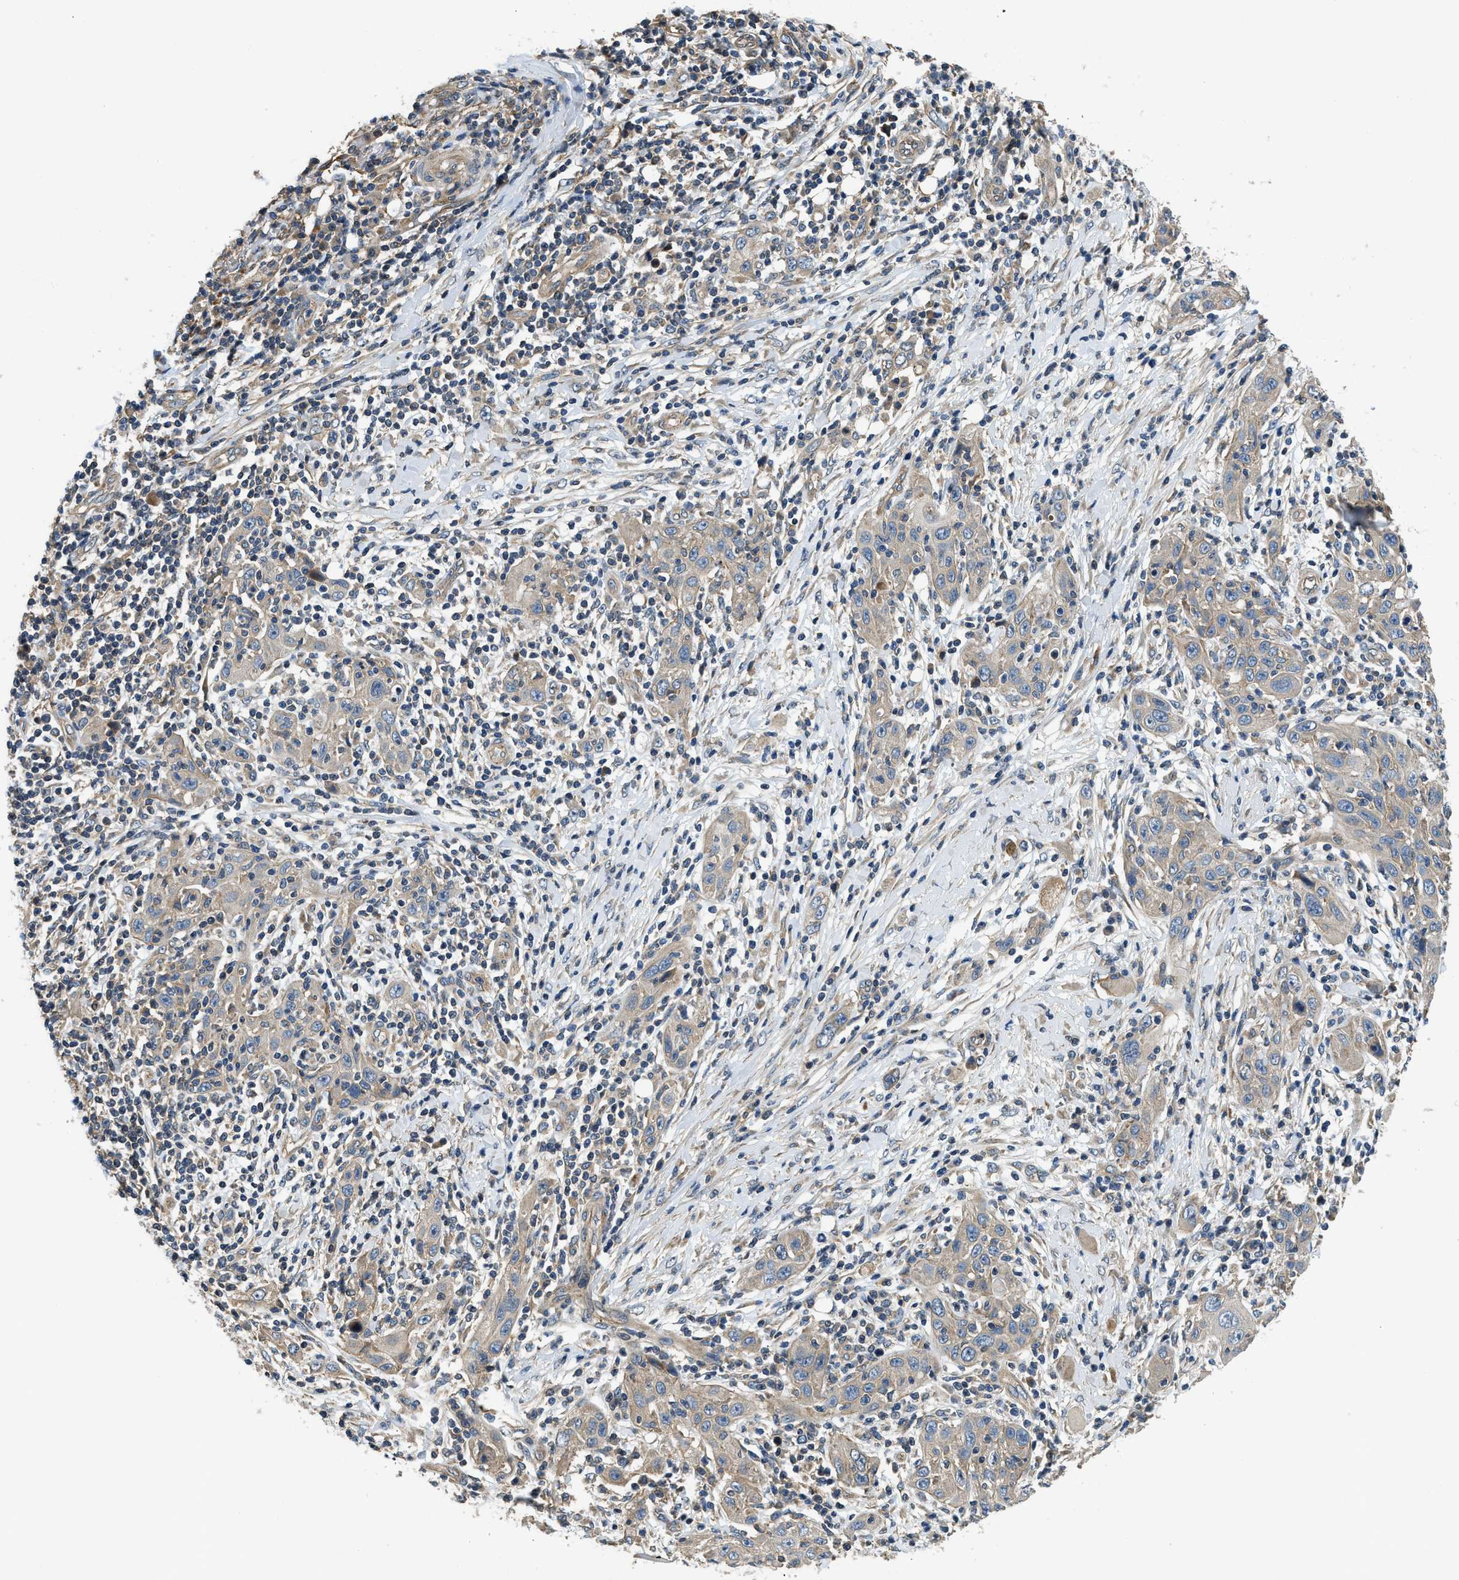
{"staining": {"intensity": "weak", "quantity": ">75%", "location": "cytoplasmic/membranous"}, "tissue": "skin cancer", "cell_type": "Tumor cells", "image_type": "cancer", "snomed": [{"axis": "morphology", "description": "Squamous cell carcinoma, NOS"}, {"axis": "topography", "description": "Skin"}], "caption": "IHC photomicrograph of human squamous cell carcinoma (skin) stained for a protein (brown), which displays low levels of weak cytoplasmic/membranous staining in approximately >75% of tumor cells.", "gene": "IL3RA", "patient": {"sex": "female", "age": 88}}